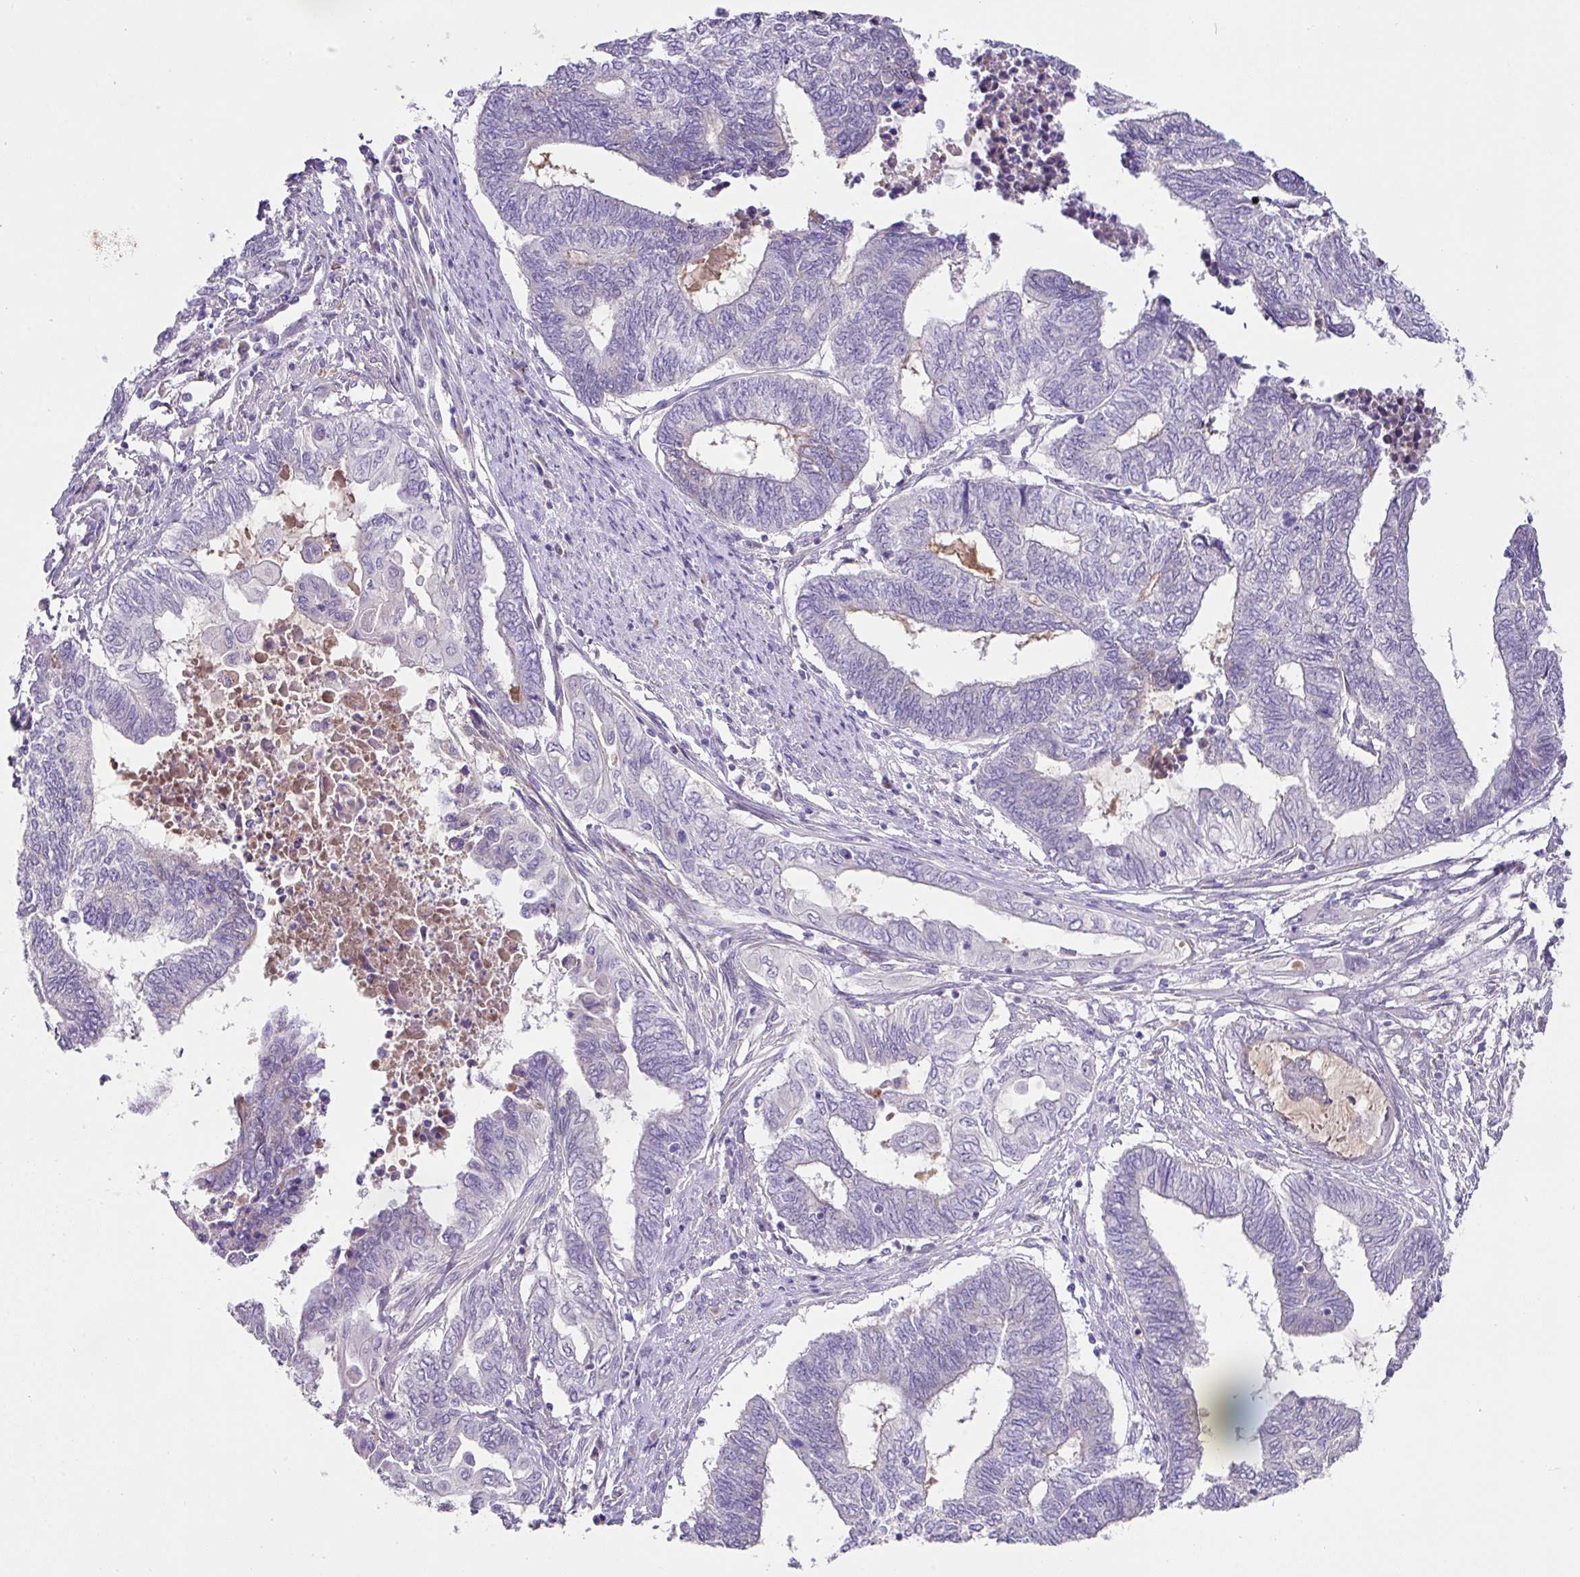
{"staining": {"intensity": "negative", "quantity": "none", "location": "none"}, "tissue": "endometrial cancer", "cell_type": "Tumor cells", "image_type": "cancer", "snomed": [{"axis": "morphology", "description": "Adenocarcinoma, NOS"}, {"axis": "topography", "description": "Uterus"}, {"axis": "topography", "description": "Endometrium"}], "caption": "Tumor cells are negative for protein expression in human endometrial cancer. Brightfield microscopy of immunohistochemistry (IHC) stained with DAB (brown) and hematoxylin (blue), captured at high magnification.", "gene": "PLEKHH3", "patient": {"sex": "female", "age": 70}}